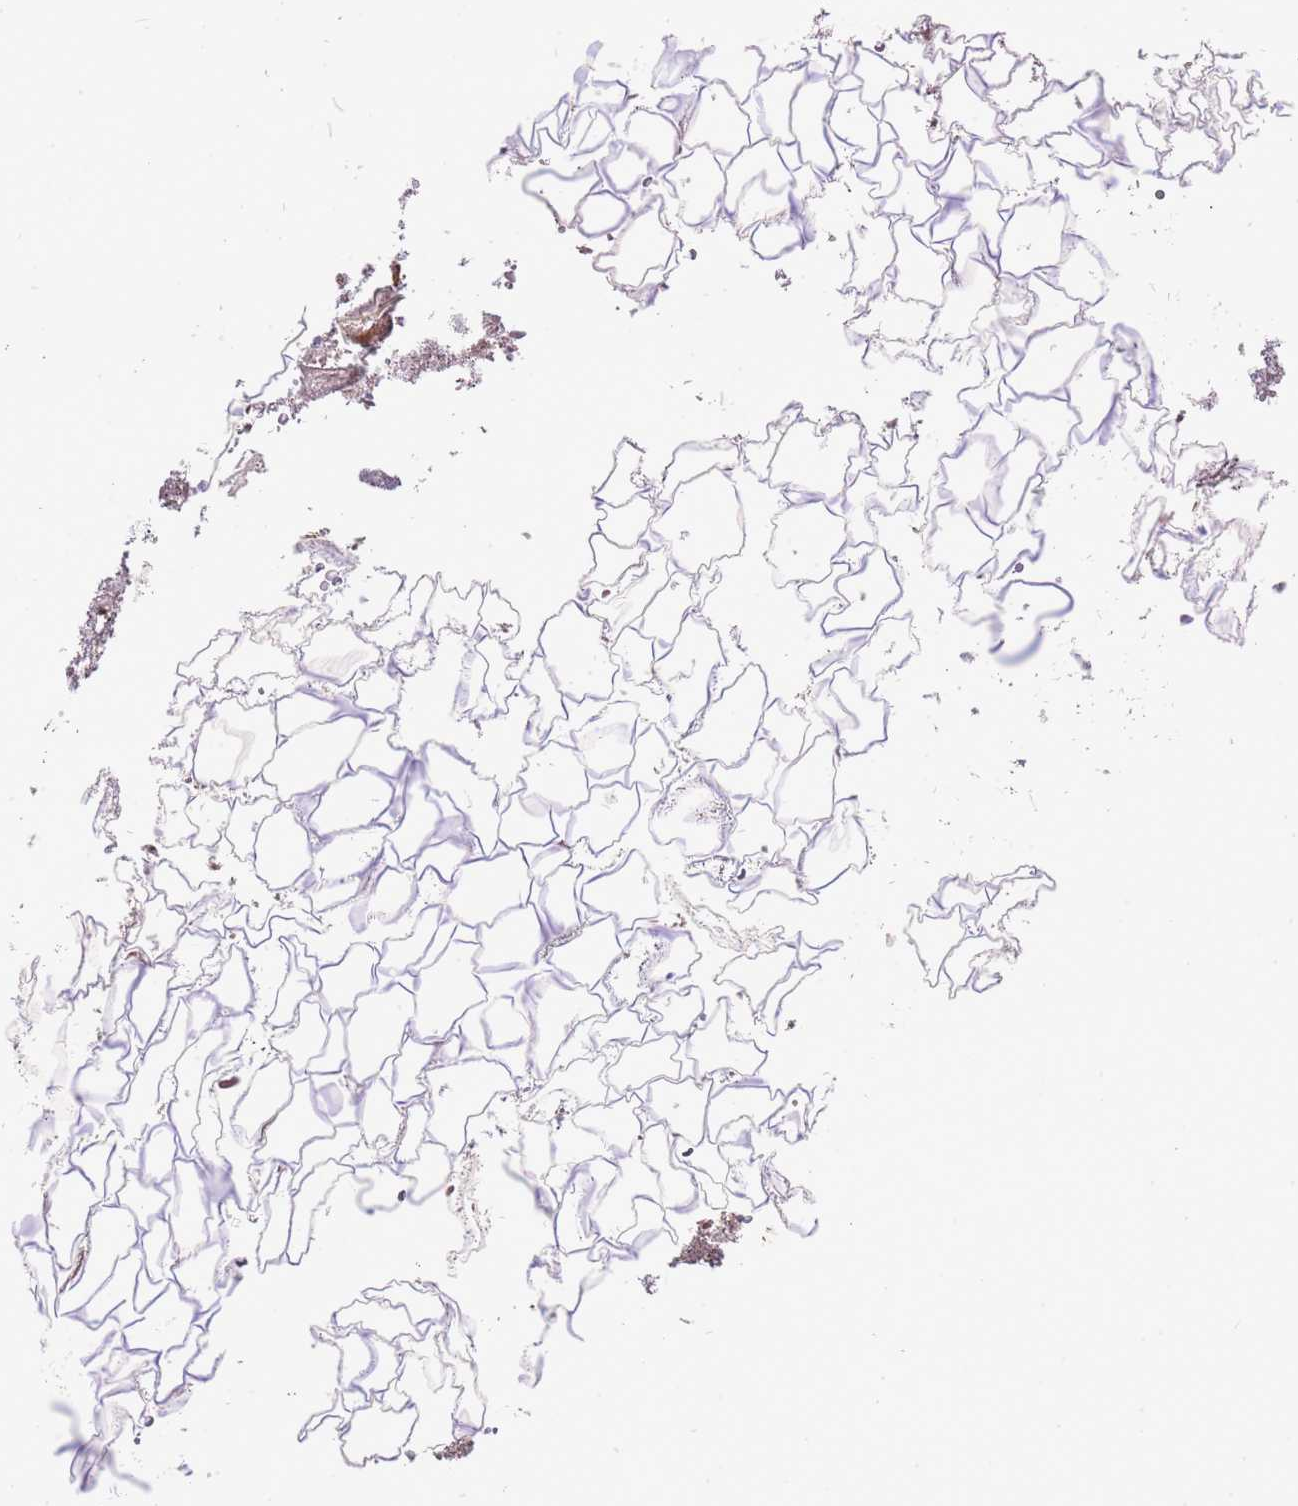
{"staining": {"intensity": "negative", "quantity": "none", "location": "none"}, "tissue": "colorectal cancer", "cell_type": "Tumor cells", "image_type": "cancer", "snomed": [{"axis": "morphology", "description": "Adenocarcinoma, NOS"}, {"axis": "topography", "description": "Colon"}], "caption": "Histopathology image shows no significant protein expression in tumor cells of colorectal cancer (adenocarcinoma).", "gene": "OR2Z1", "patient": {"sex": "female", "age": 82}}